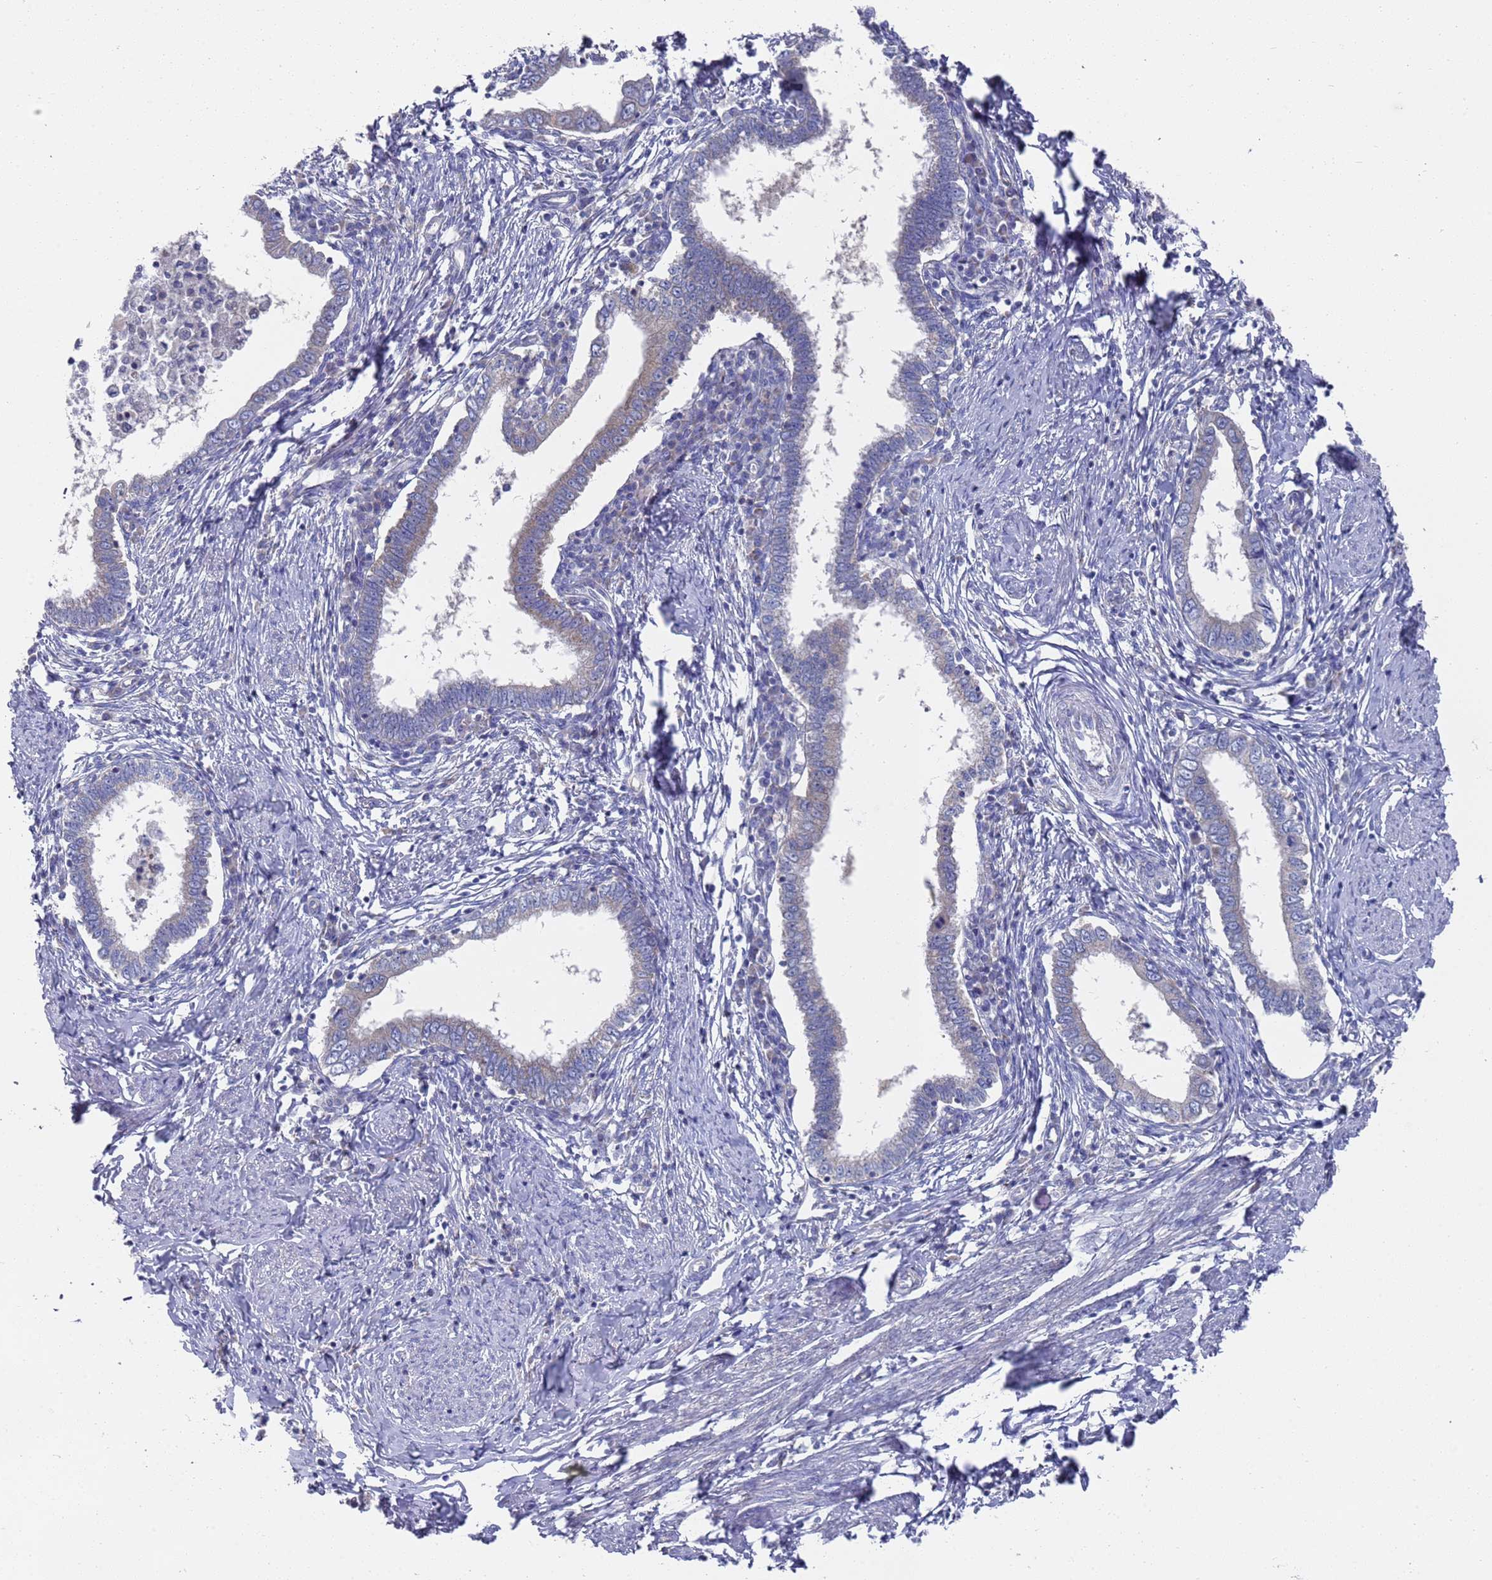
{"staining": {"intensity": "weak", "quantity": "<25%", "location": "cytoplasmic/membranous"}, "tissue": "cervical cancer", "cell_type": "Tumor cells", "image_type": "cancer", "snomed": [{"axis": "morphology", "description": "Adenocarcinoma, NOS"}, {"axis": "topography", "description": "Cervix"}], "caption": "IHC histopathology image of cervical adenocarcinoma stained for a protein (brown), which reveals no staining in tumor cells.", "gene": "NPEPPS", "patient": {"sex": "female", "age": 36}}